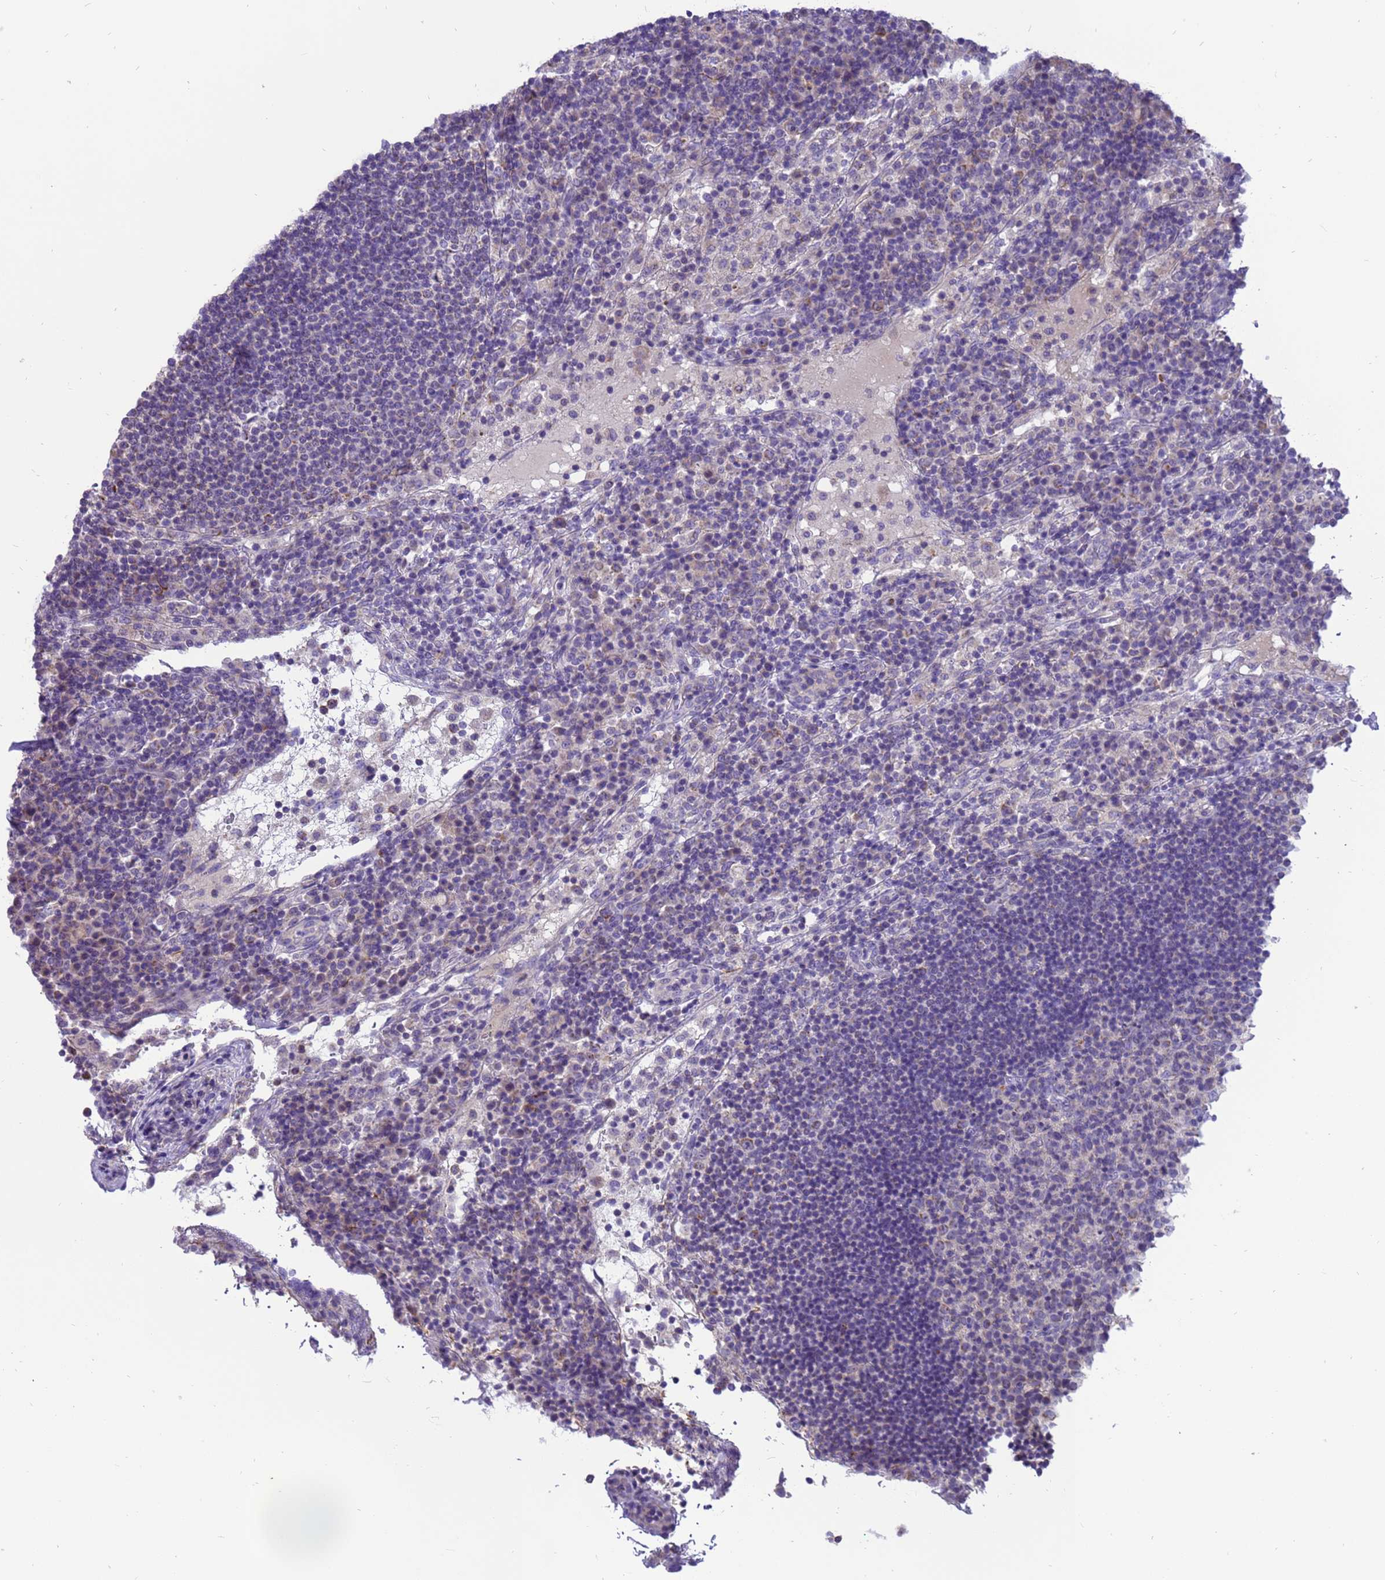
{"staining": {"intensity": "negative", "quantity": "none", "location": "none"}, "tissue": "lymph node", "cell_type": "Germinal center cells", "image_type": "normal", "snomed": [{"axis": "morphology", "description": "Normal tissue, NOS"}, {"axis": "topography", "description": "Lymph node"}], "caption": "High power microscopy histopathology image of an immunohistochemistry image of benign lymph node, revealing no significant staining in germinal center cells. (Brightfield microscopy of DAB (3,3'-diaminobenzidine) immunohistochemistry (IHC) at high magnification).", "gene": "PIEZO2", "patient": {"sex": "female", "age": 53}}